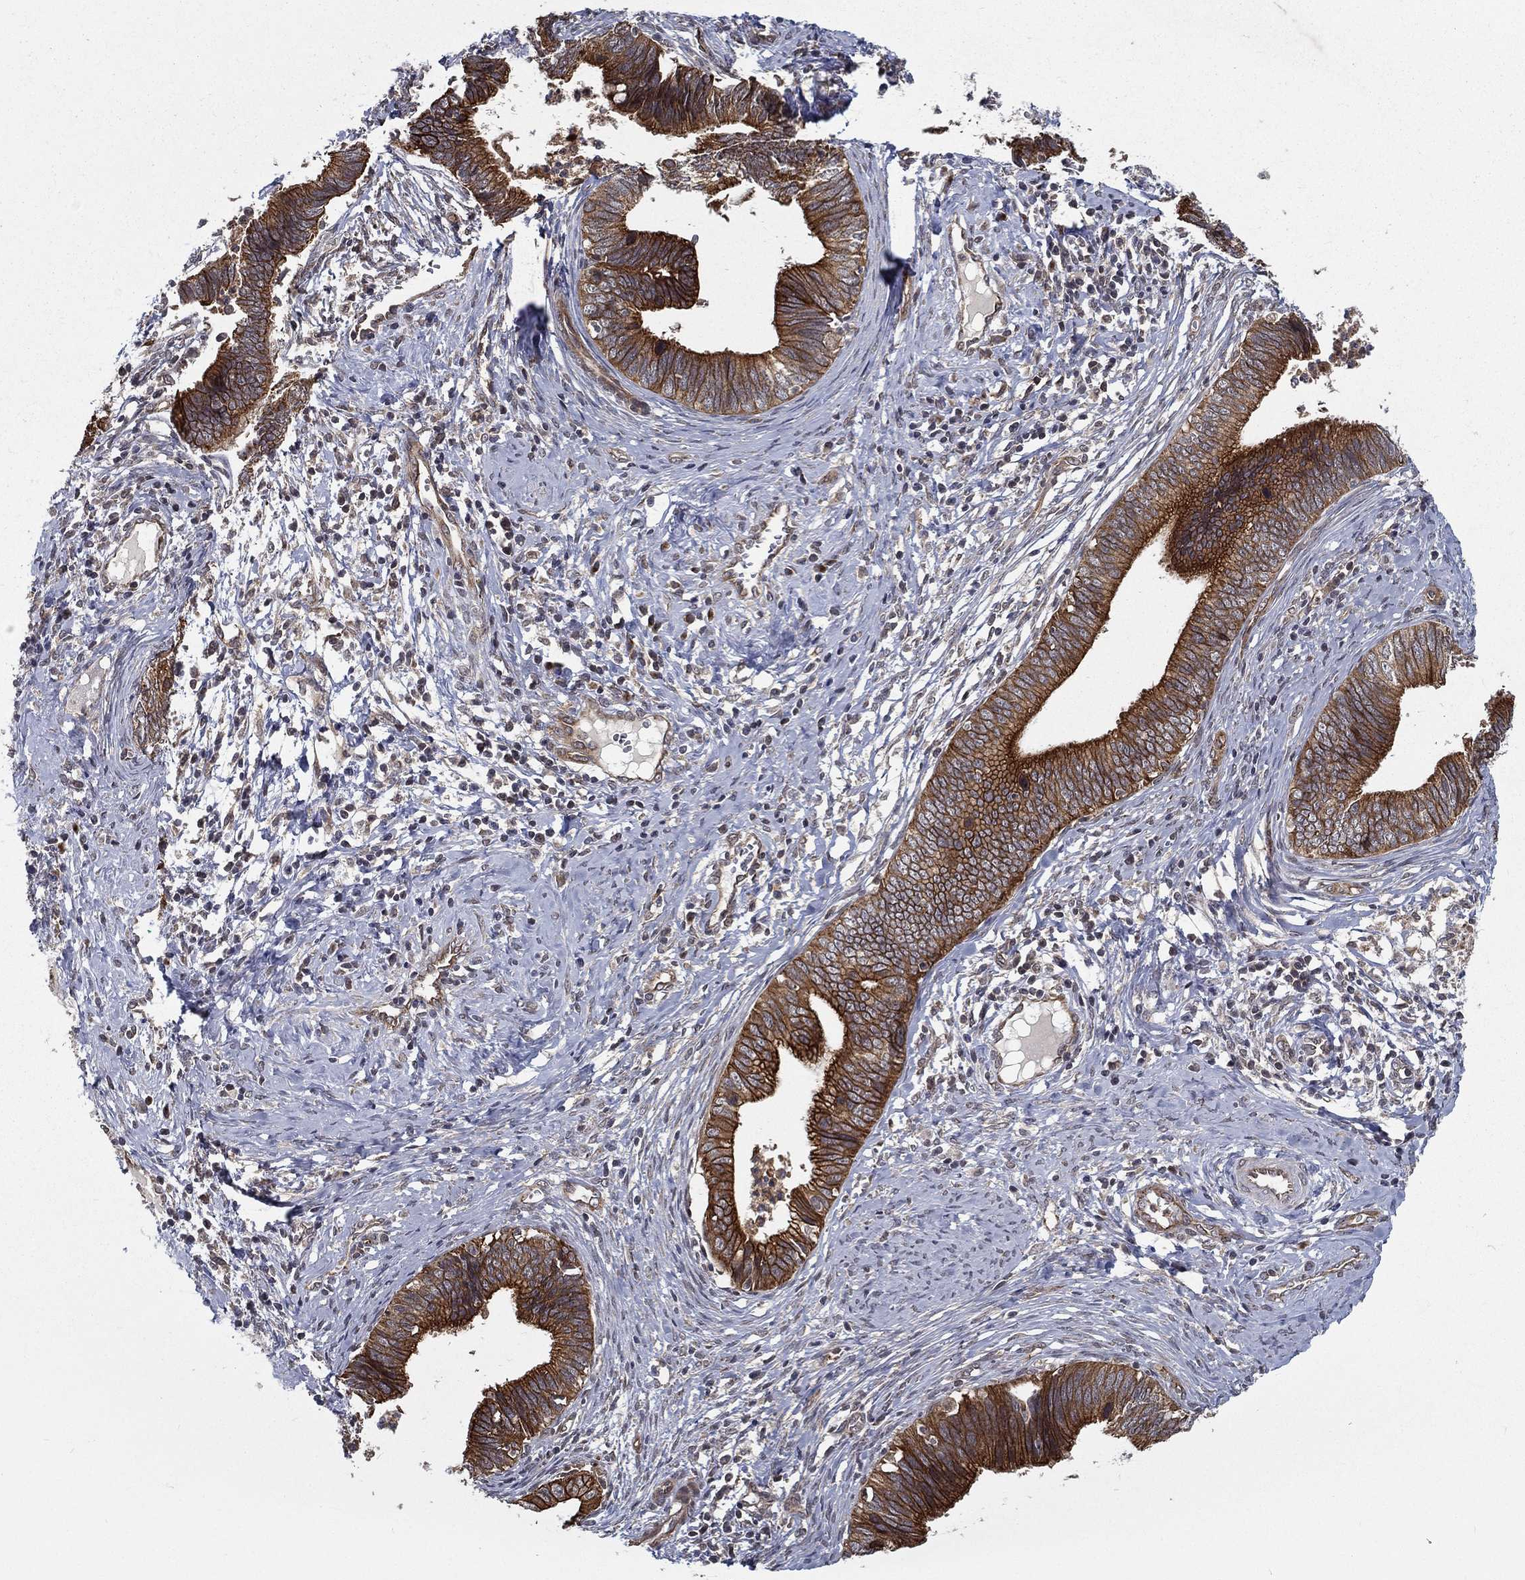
{"staining": {"intensity": "strong", "quantity": ">75%", "location": "cytoplasmic/membranous"}, "tissue": "cervical cancer", "cell_type": "Tumor cells", "image_type": "cancer", "snomed": [{"axis": "morphology", "description": "Adenocarcinoma, NOS"}, {"axis": "topography", "description": "Cervix"}], "caption": "Brown immunohistochemical staining in adenocarcinoma (cervical) reveals strong cytoplasmic/membranous positivity in about >75% of tumor cells.", "gene": "UACA", "patient": {"sex": "female", "age": 42}}